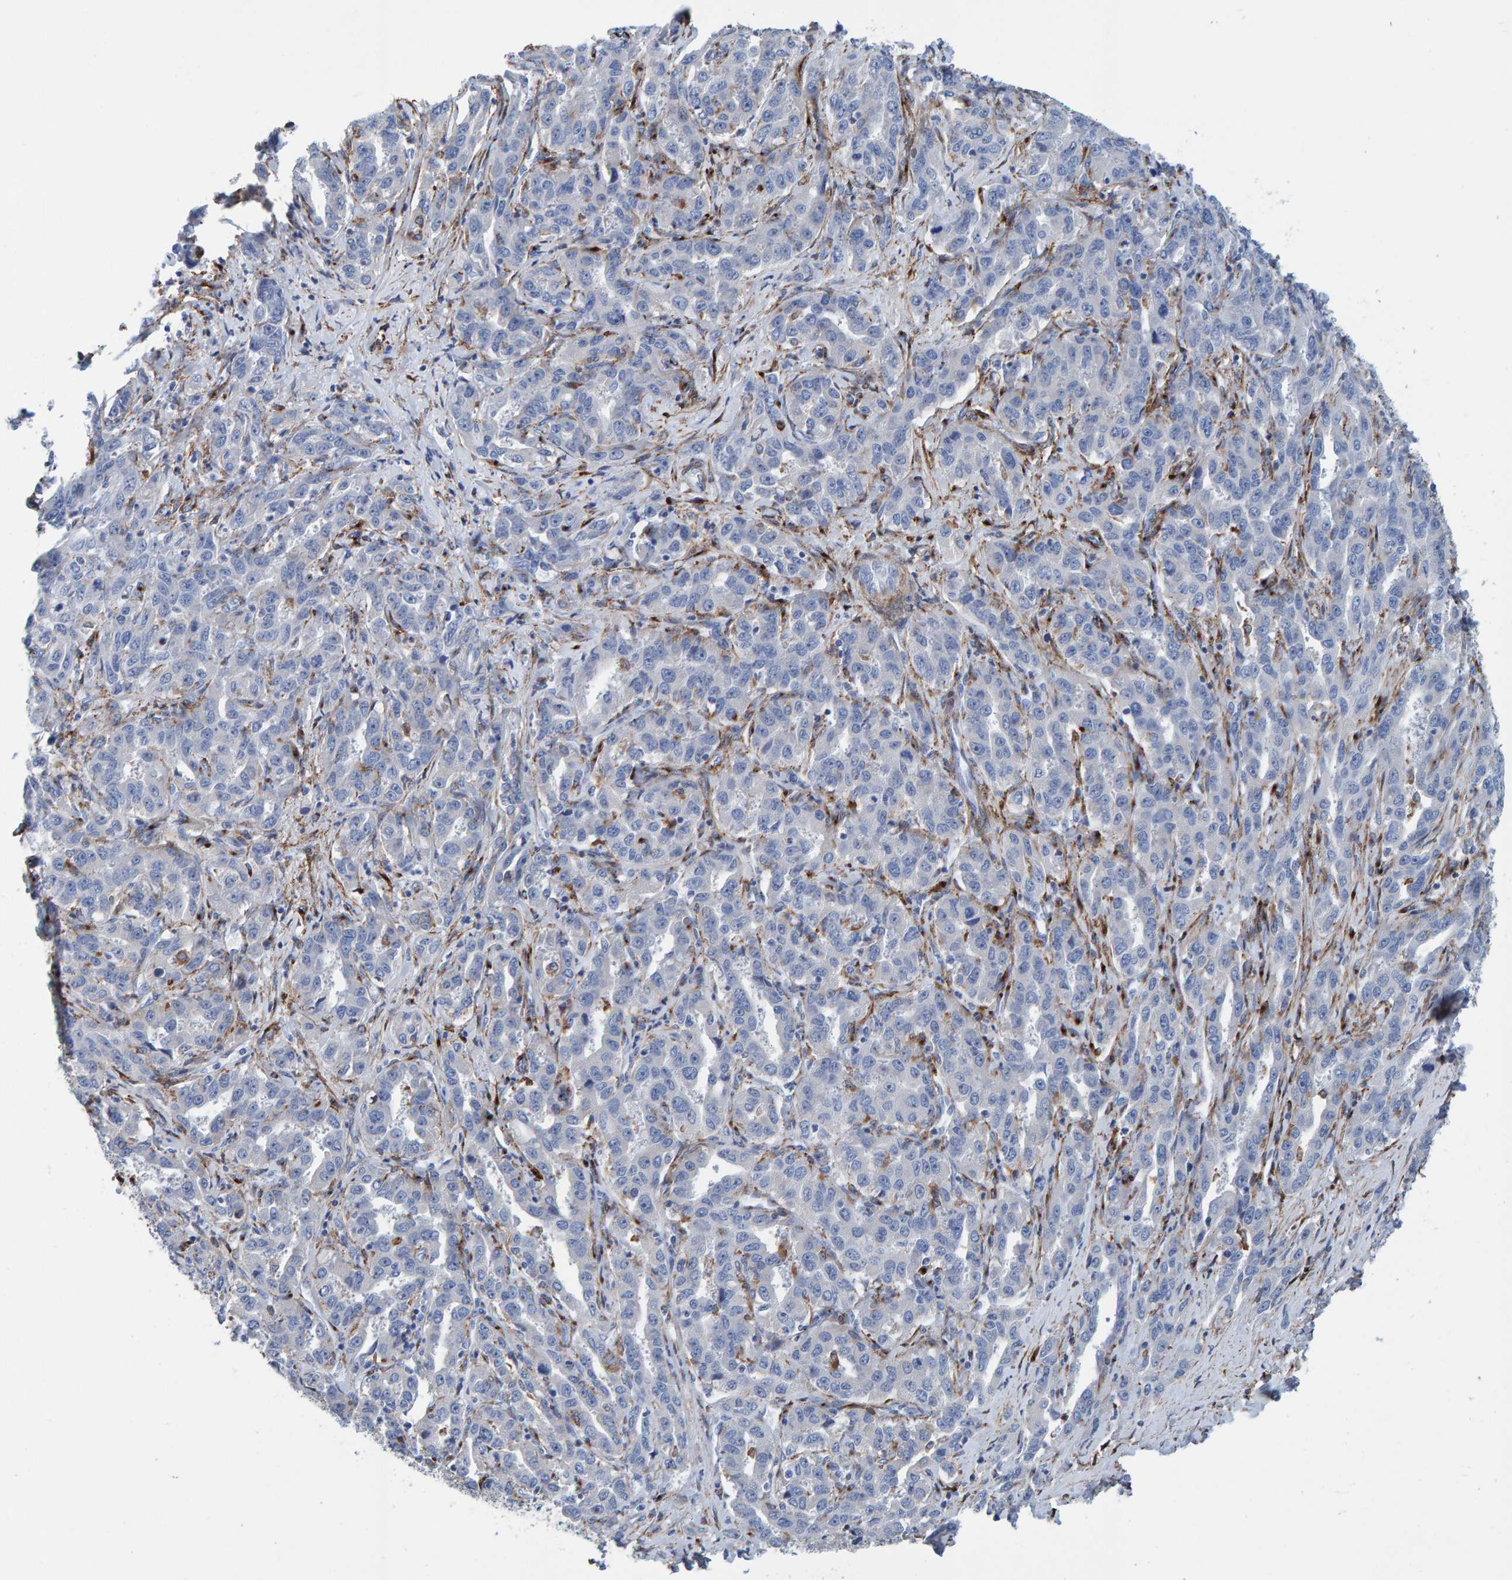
{"staining": {"intensity": "negative", "quantity": "none", "location": "none"}, "tissue": "liver cancer", "cell_type": "Tumor cells", "image_type": "cancer", "snomed": [{"axis": "morphology", "description": "Cholangiocarcinoma"}, {"axis": "topography", "description": "Liver"}], "caption": "Immunohistochemistry (IHC) of human cholangiocarcinoma (liver) shows no positivity in tumor cells.", "gene": "LRP1", "patient": {"sex": "male", "age": 59}}